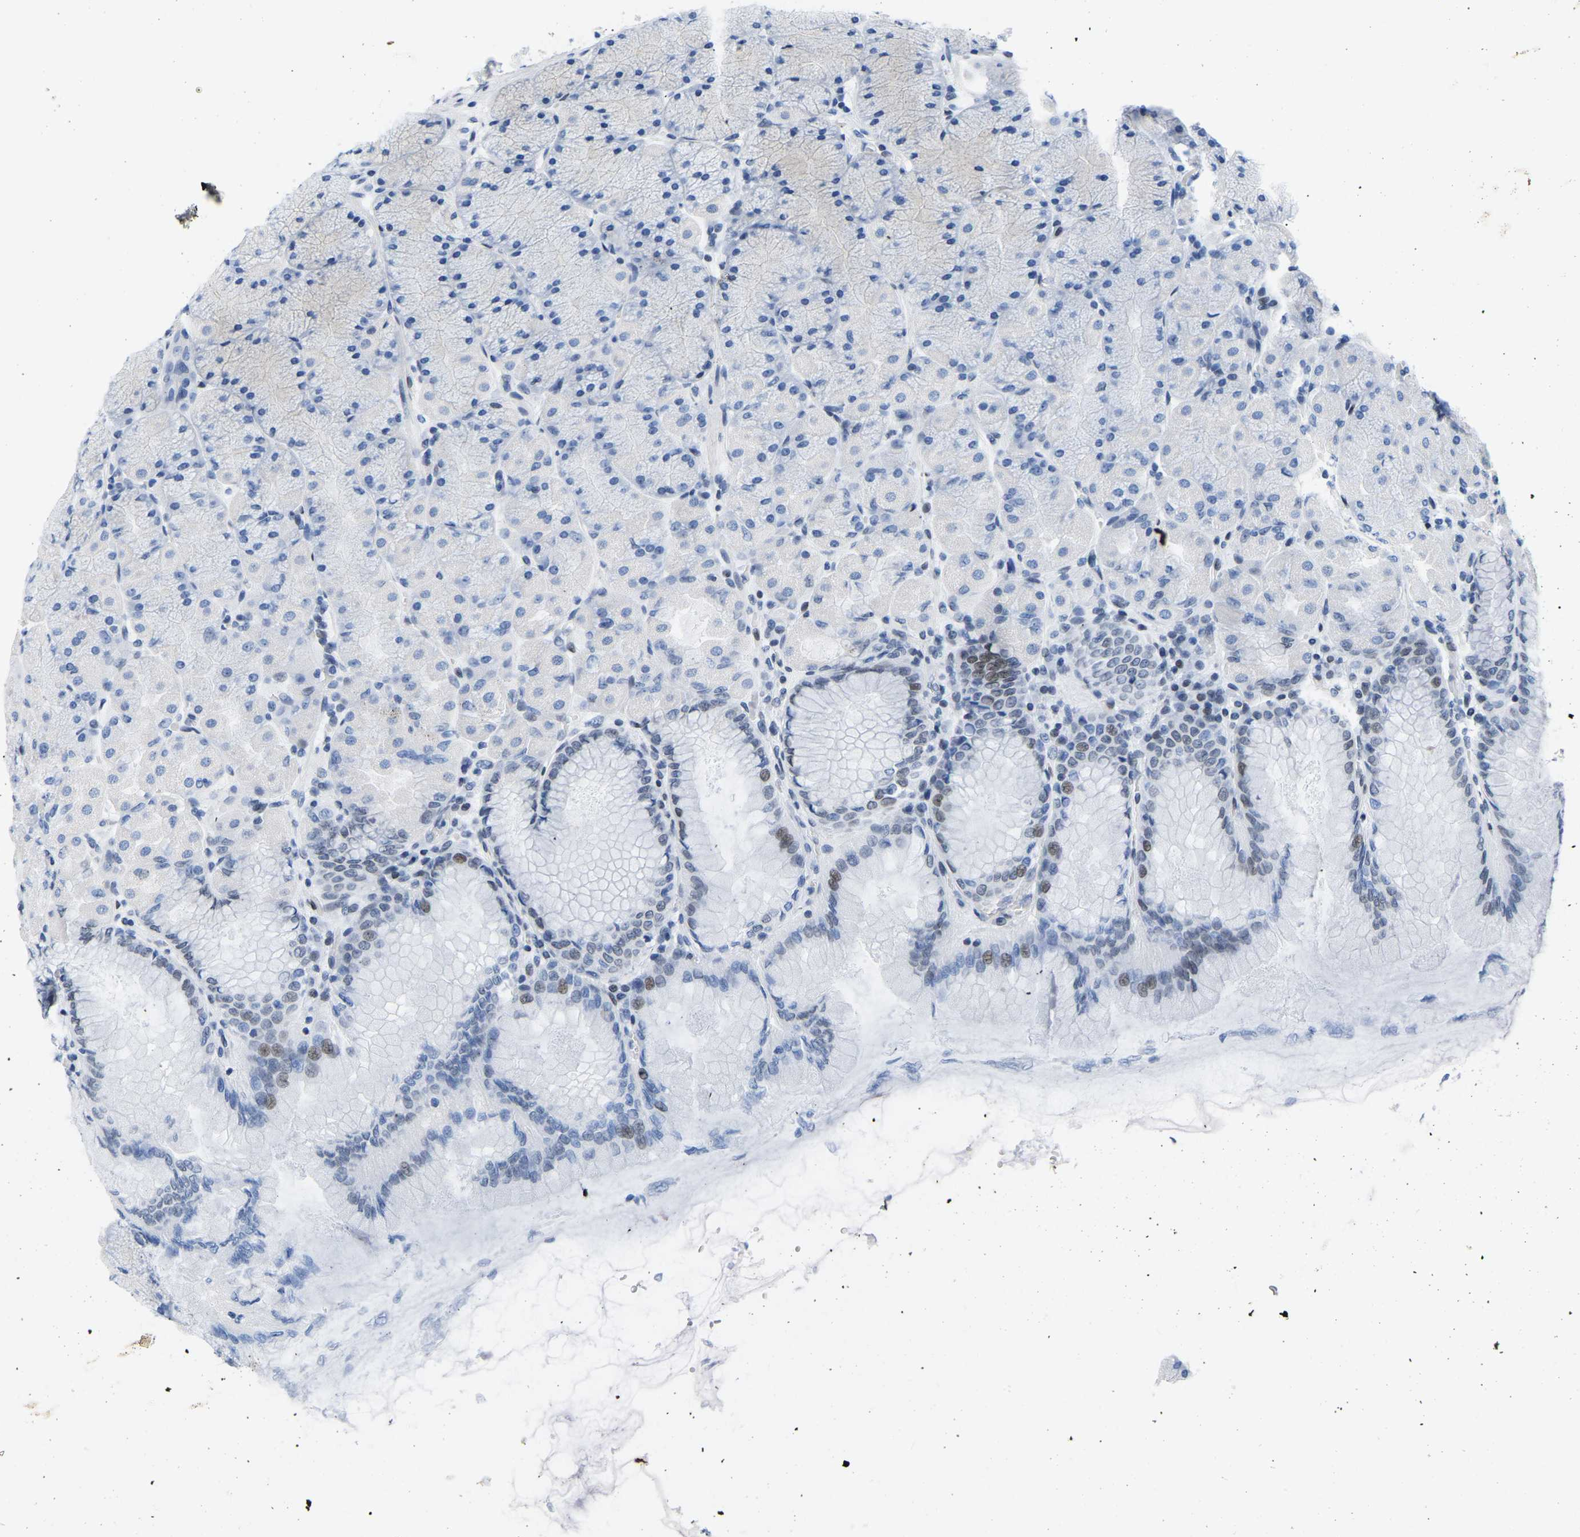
{"staining": {"intensity": "weak", "quantity": "<25%", "location": "nuclear"}, "tissue": "stomach", "cell_type": "Glandular cells", "image_type": "normal", "snomed": [{"axis": "morphology", "description": "Normal tissue, NOS"}, {"axis": "topography", "description": "Stomach, upper"}], "caption": "Glandular cells show no significant protein staining in normal stomach. (Stains: DAB immunohistochemistry with hematoxylin counter stain, Microscopy: brightfield microscopy at high magnification).", "gene": "UPK3A", "patient": {"sex": "female", "age": 56}}